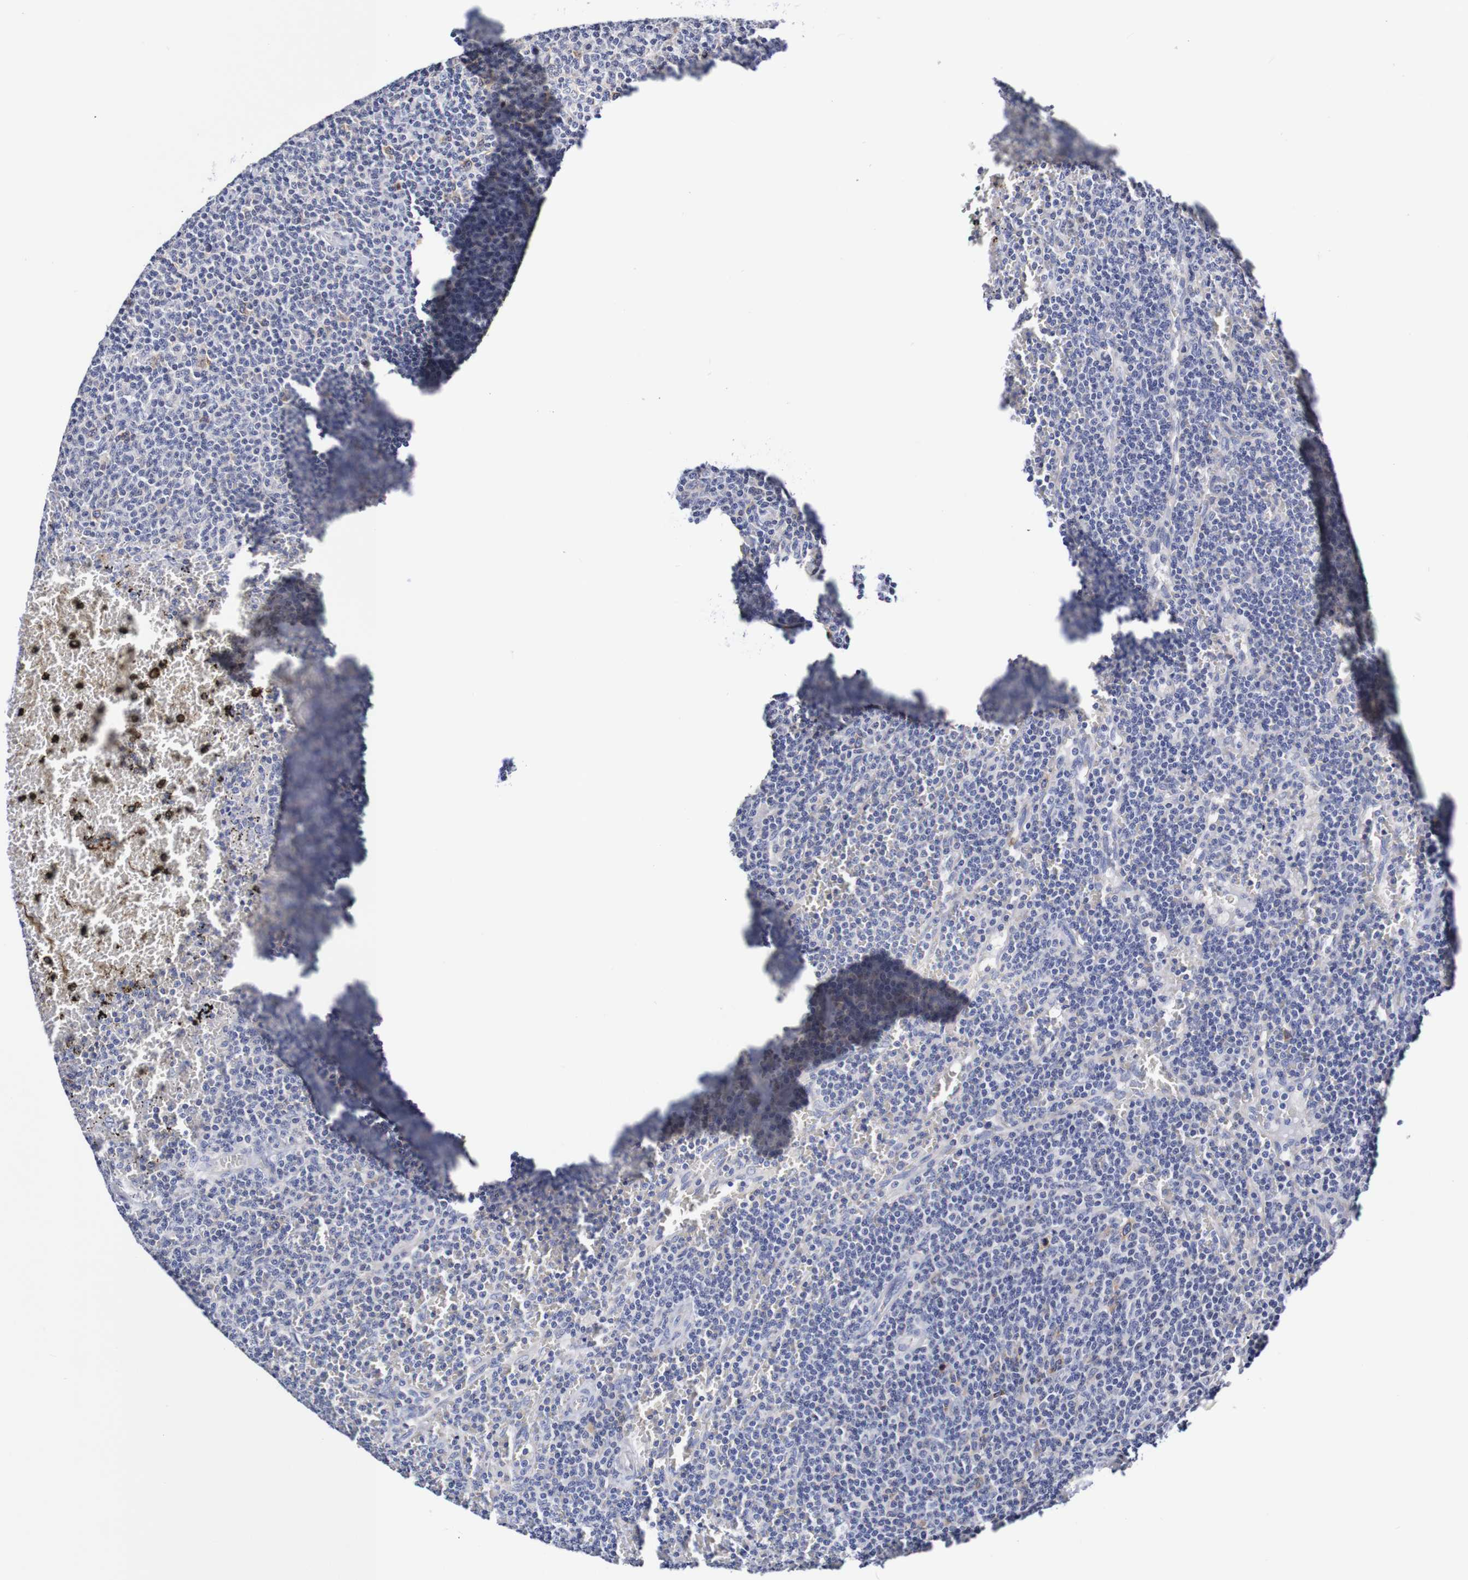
{"staining": {"intensity": "moderate", "quantity": "<25%", "location": "cytoplasmic/membranous"}, "tissue": "lymphoma", "cell_type": "Tumor cells", "image_type": "cancer", "snomed": [{"axis": "morphology", "description": "Malignant lymphoma, non-Hodgkin's type, Low grade"}, {"axis": "topography", "description": "Spleen"}], "caption": "Lymphoma stained with immunohistochemistry (IHC) shows moderate cytoplasmic/membranous expression in approximately <25% of tumor cells.", "gene": "ACVR1C", "patient": {"sex": "female", "age": 50}}